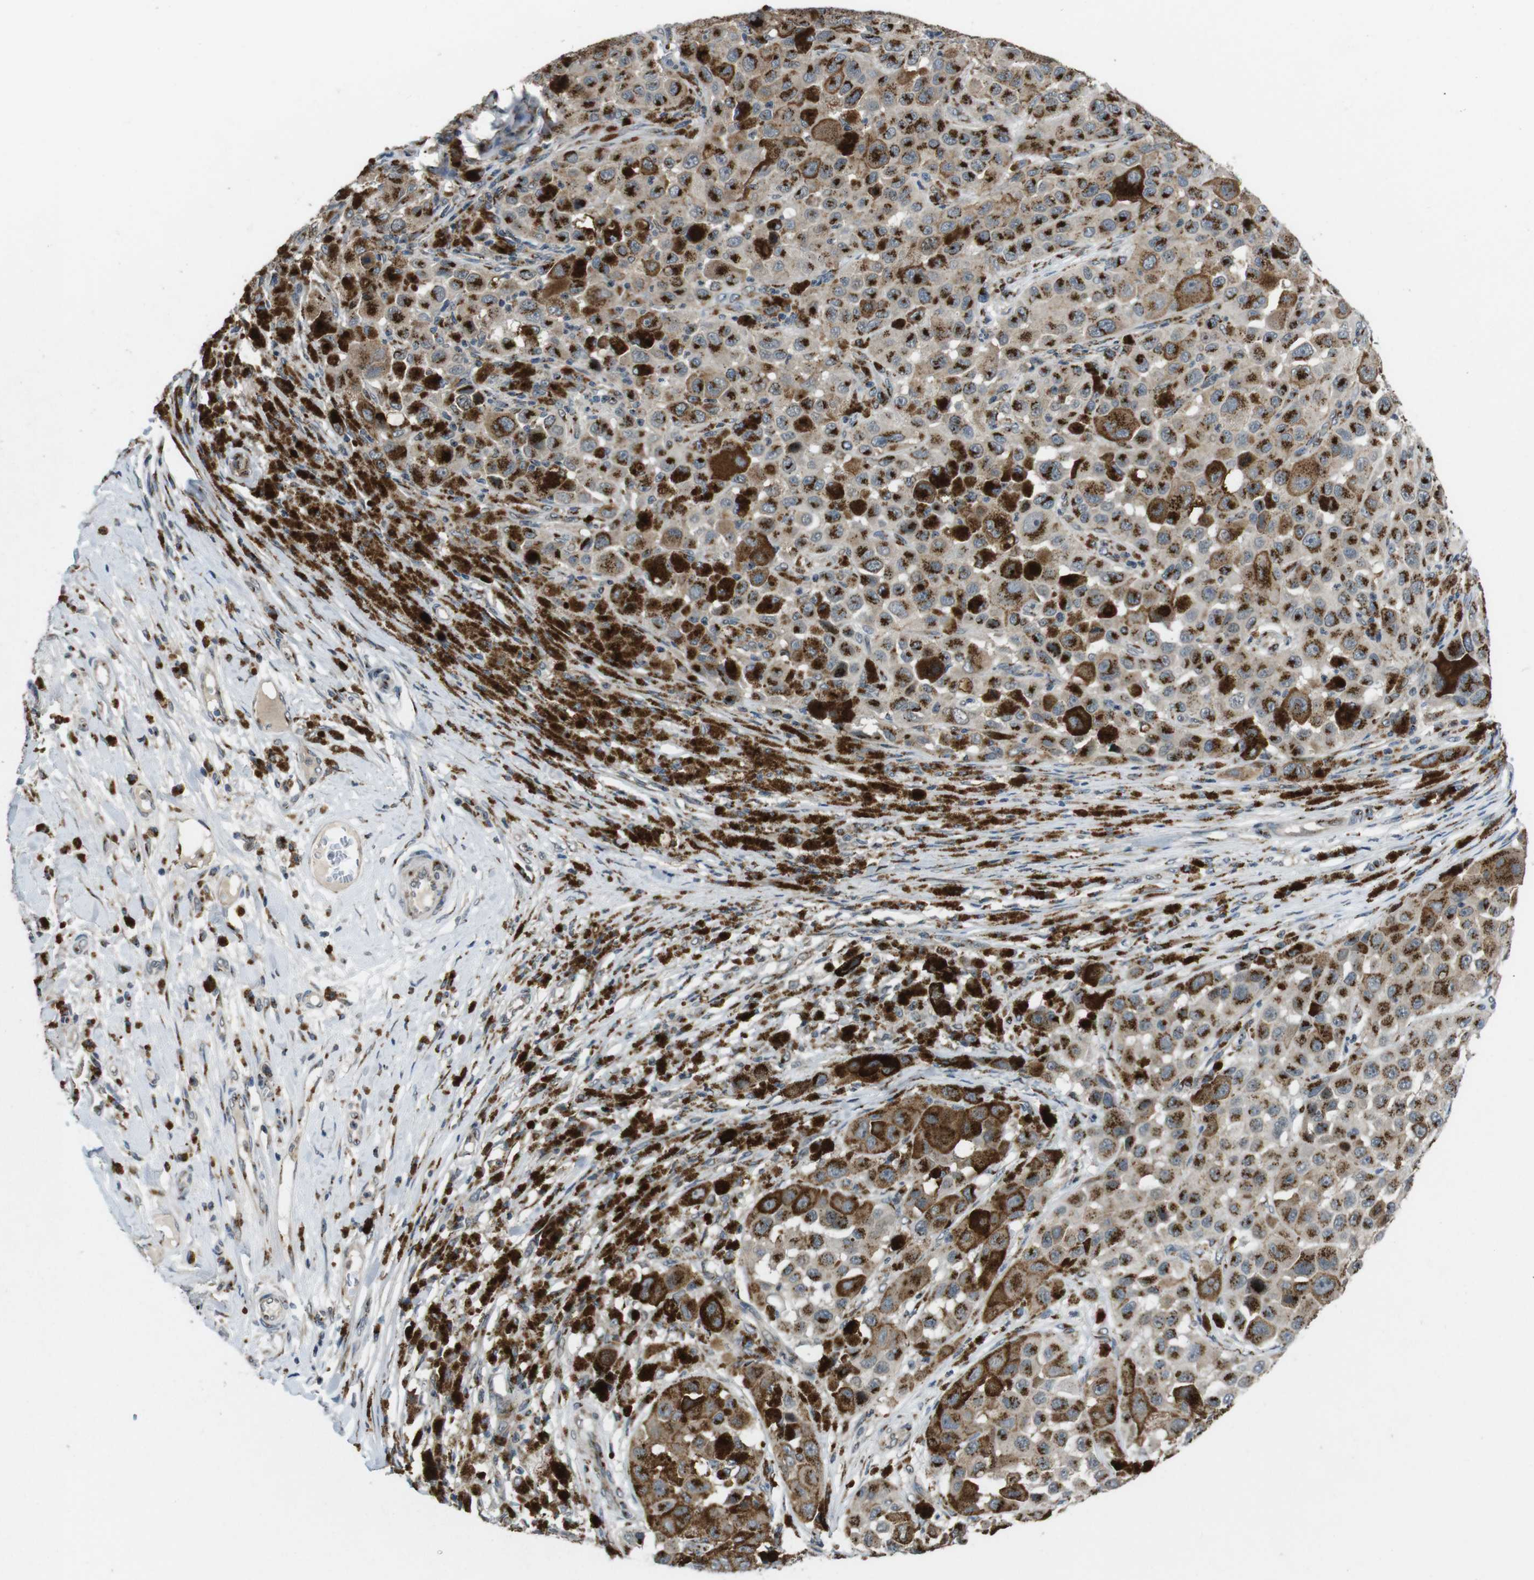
{"staining": {"intensity": "strong", "quantity": ">75%", "location": "cytoplasmic/membranous"}, "tissue": "melanoma", "cell_type": "Tumor cells", "image_type": "cancer", "snomed": [{"axis": "morphology", "description": "Malignant melanoma, NOS"}, {"axis": "topography", "description": "Skin"}], "caption": "A high-resolution image shows IHC staining of melanoma, which exhibits strong cytoplasmic/membranous positivity in approximately >75% of tumor cells.", "gene": "ZFPL1", "patient": {"sex": "male", "age": 96}}